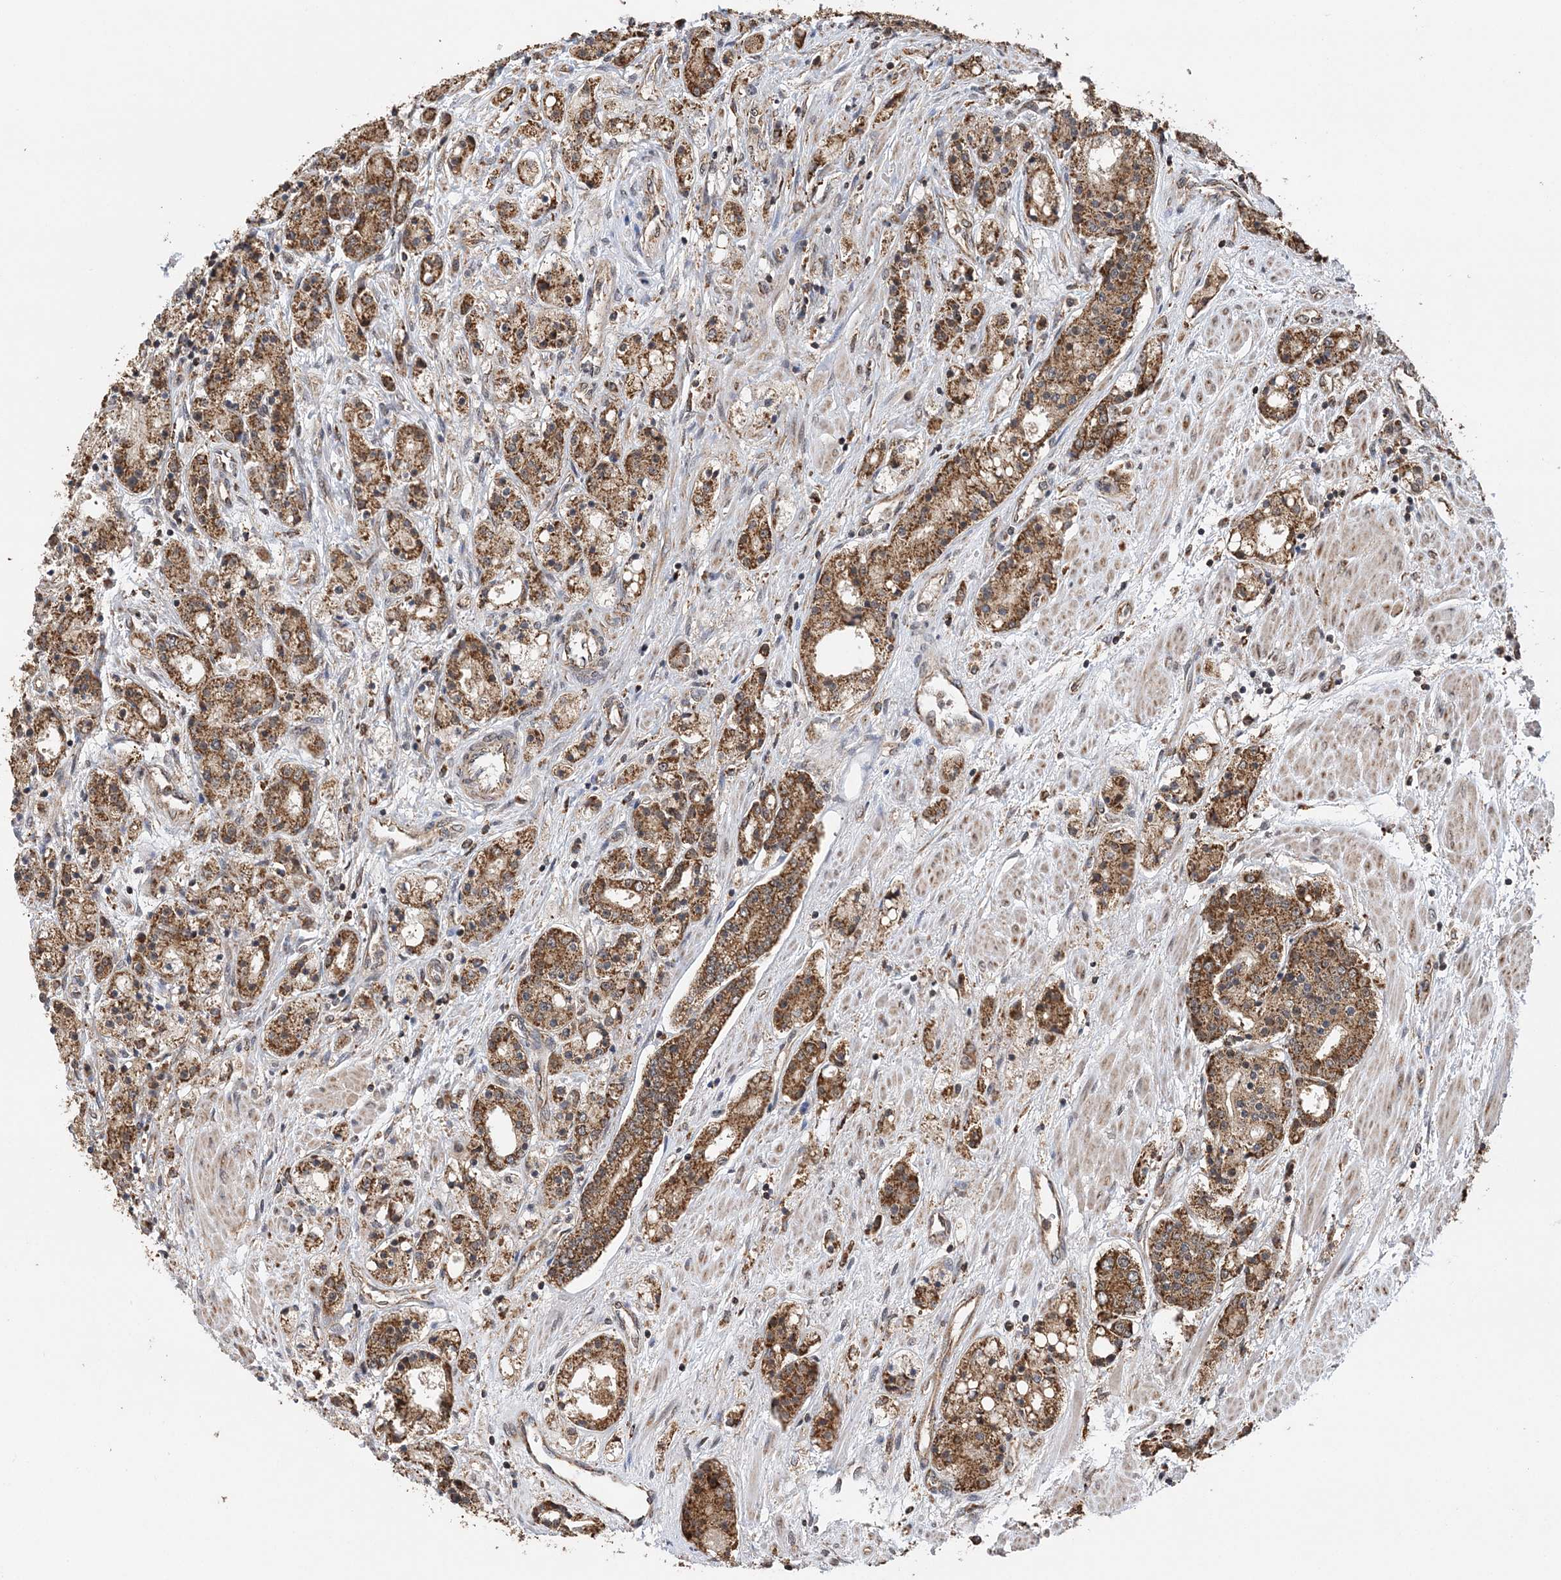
{"staining": {"intensity": "moderate", "quantity": ">75%", "location": "cytoplasmic/membranous"}, "tissue": "prostate cancer", "cell_type": "Tumor cells", "image_type": "cancer", "snomed": [{"axis": "morphology", "description": "Adenocarcinoma, High grade"}, {"axis": "topography", "description": "Prostate"}], "caption": "This micrograph reveals prostate cancer stained with immunohistochemistry (IHC) to label a protein in brown. The cytoplasmic/membranous of tumor cells show moderate positivity for the protein. Nuclei are counter-stained blue.", "gene": "PCBP1", "patient": {"sex": "male", "age": 60}}